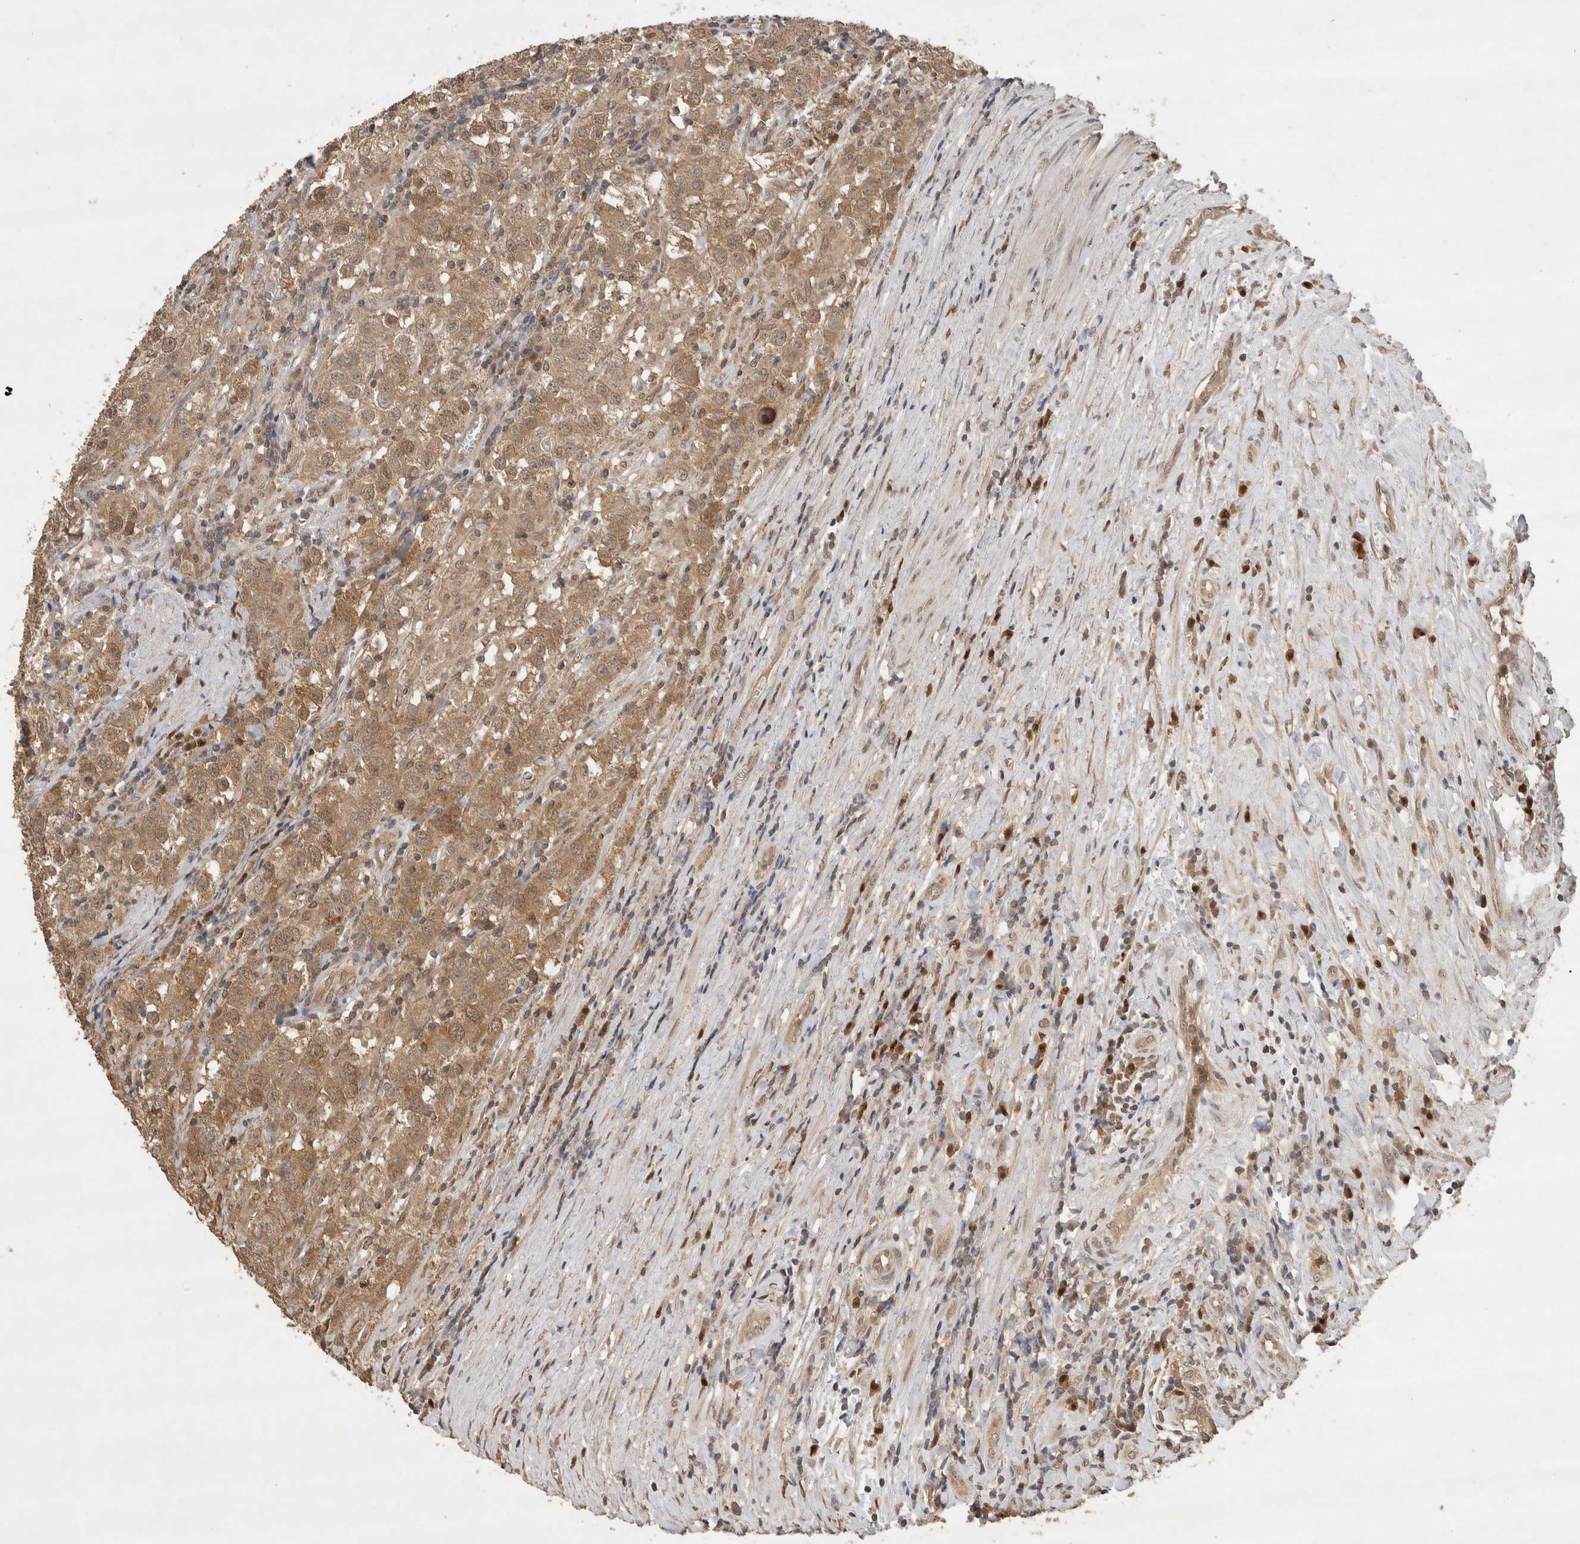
{"staining": {"intensity": "moderate", "quantity": ">75%", "location": "cytoplasmic/membranous,nuclear"}, "tissue": "testis cancer", "cell_type": "Tumor cells", "image_type": "cancer", "snomed": [{"axis": "morphology", "description": "Seminoma, NOS"}, {"axis": "morphology", "description": "Carcinoma, Embryonal, NOS"}, {"axis": "topography", "description": "Testis"}], "caption": "An immunohistochemistry photomicrograph of tumor tissue is shown. Protein staining in brown labels moderate cytoplasmic/membranous and nuclear positivity in testis cancer (seminoma) within tumor cells.", "gene": "OTUD7B", "patient": {"sex": "male", "age": 43}}